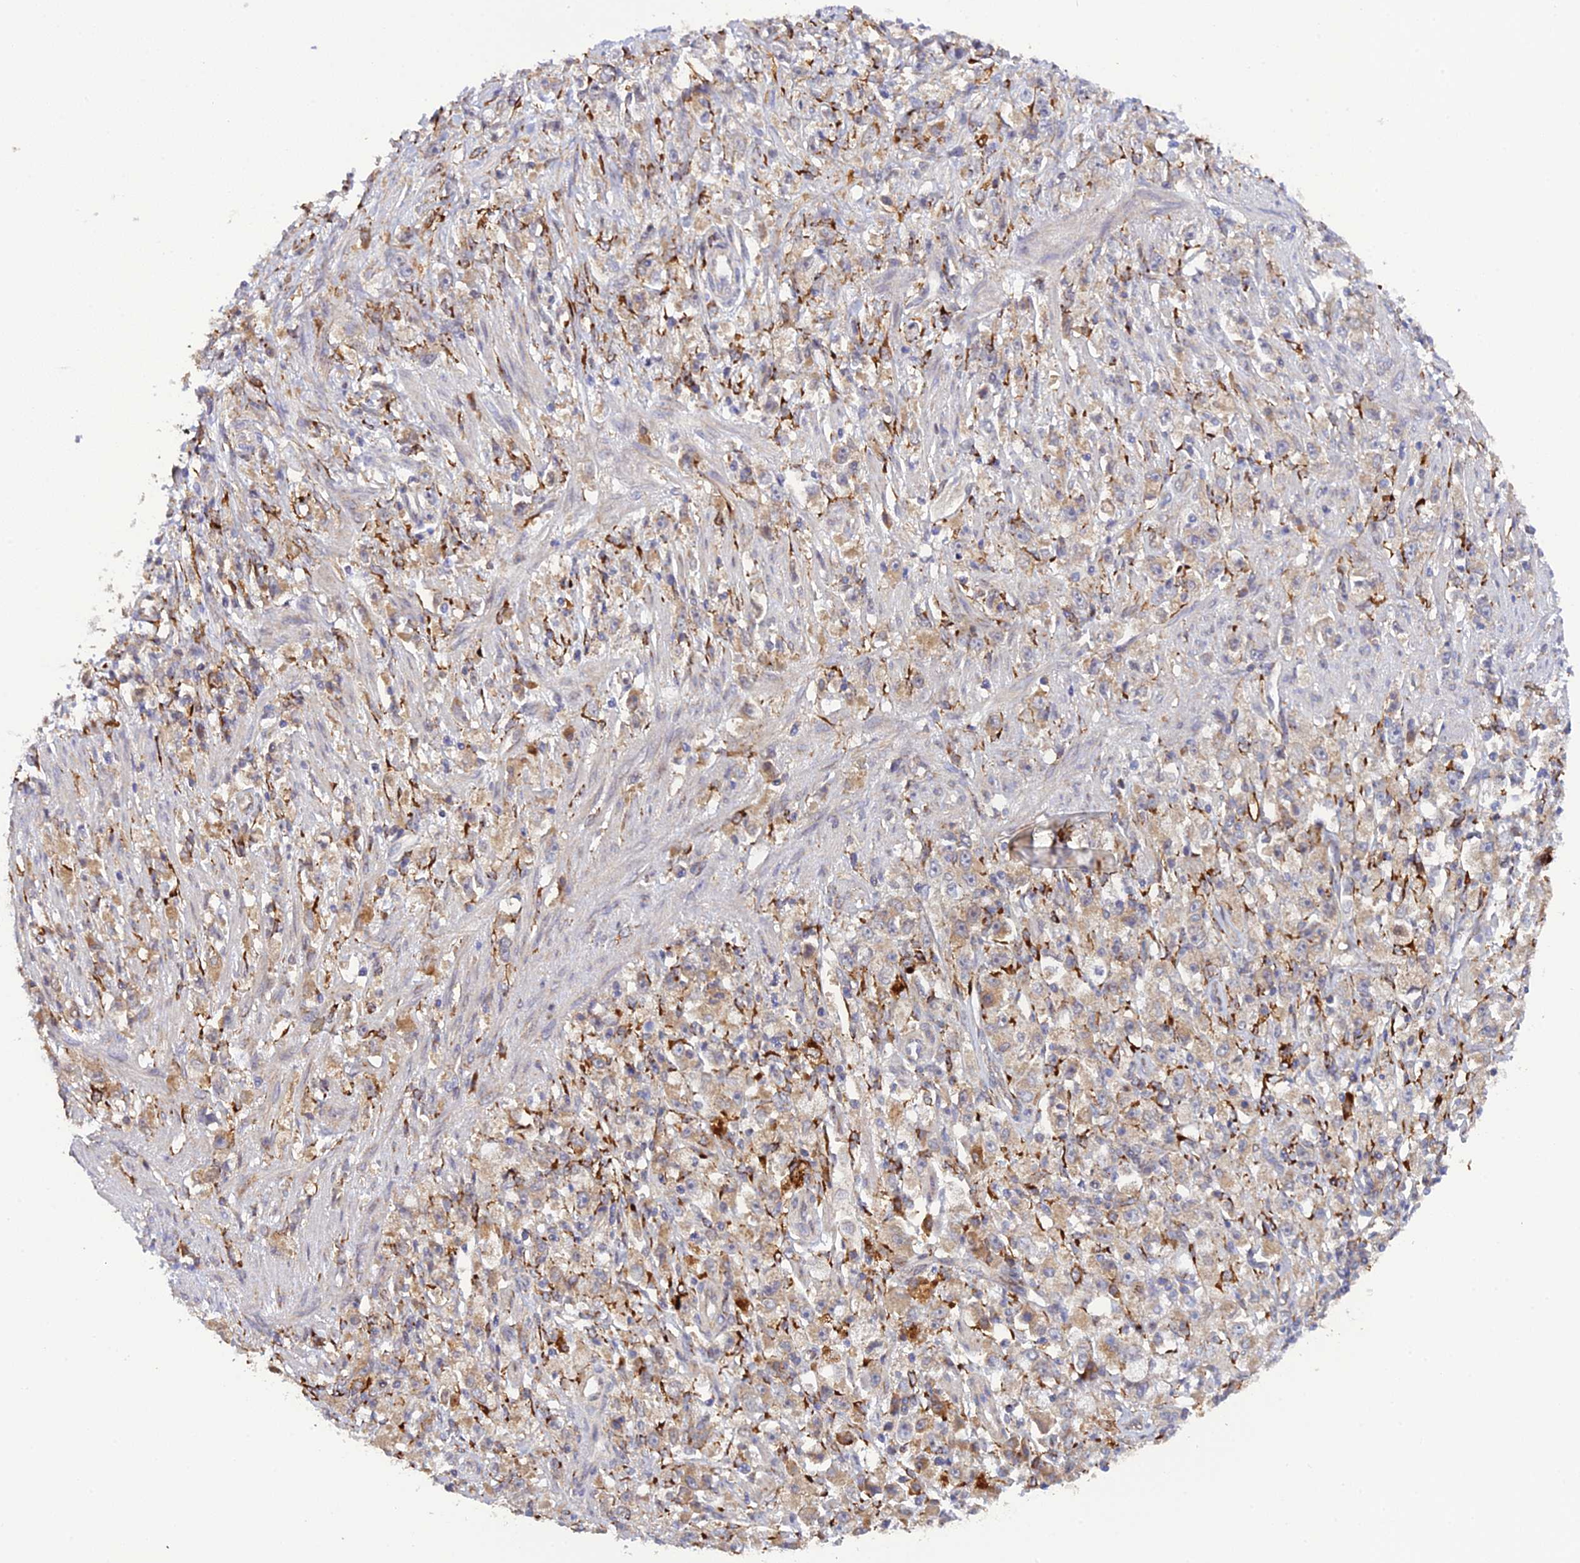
{"staining": {"intensity": "weak", "quantity": "25%-75%", "location": "cytoplasmic/membranous"}, "tissue": "stomach cancer", "cell_type": "Tumor cells", "image_type": "cancer", "snomed": [{"axis": "morphology", "description": "Adenocarcinoma, NOS"}, {"axis": "topography", "description": "Stomach"}], "caption": "Tumor cells display weak cytoplasmic/membranous positivity in approximately 25%-75% of cells in adenocarcinoma (stomach). Immunohistochemistry (ihc) stains the protein in brown and the nuclei are stained blue.", "gene": "P3H3", "patient": {"sex": "female", "age": 59}}